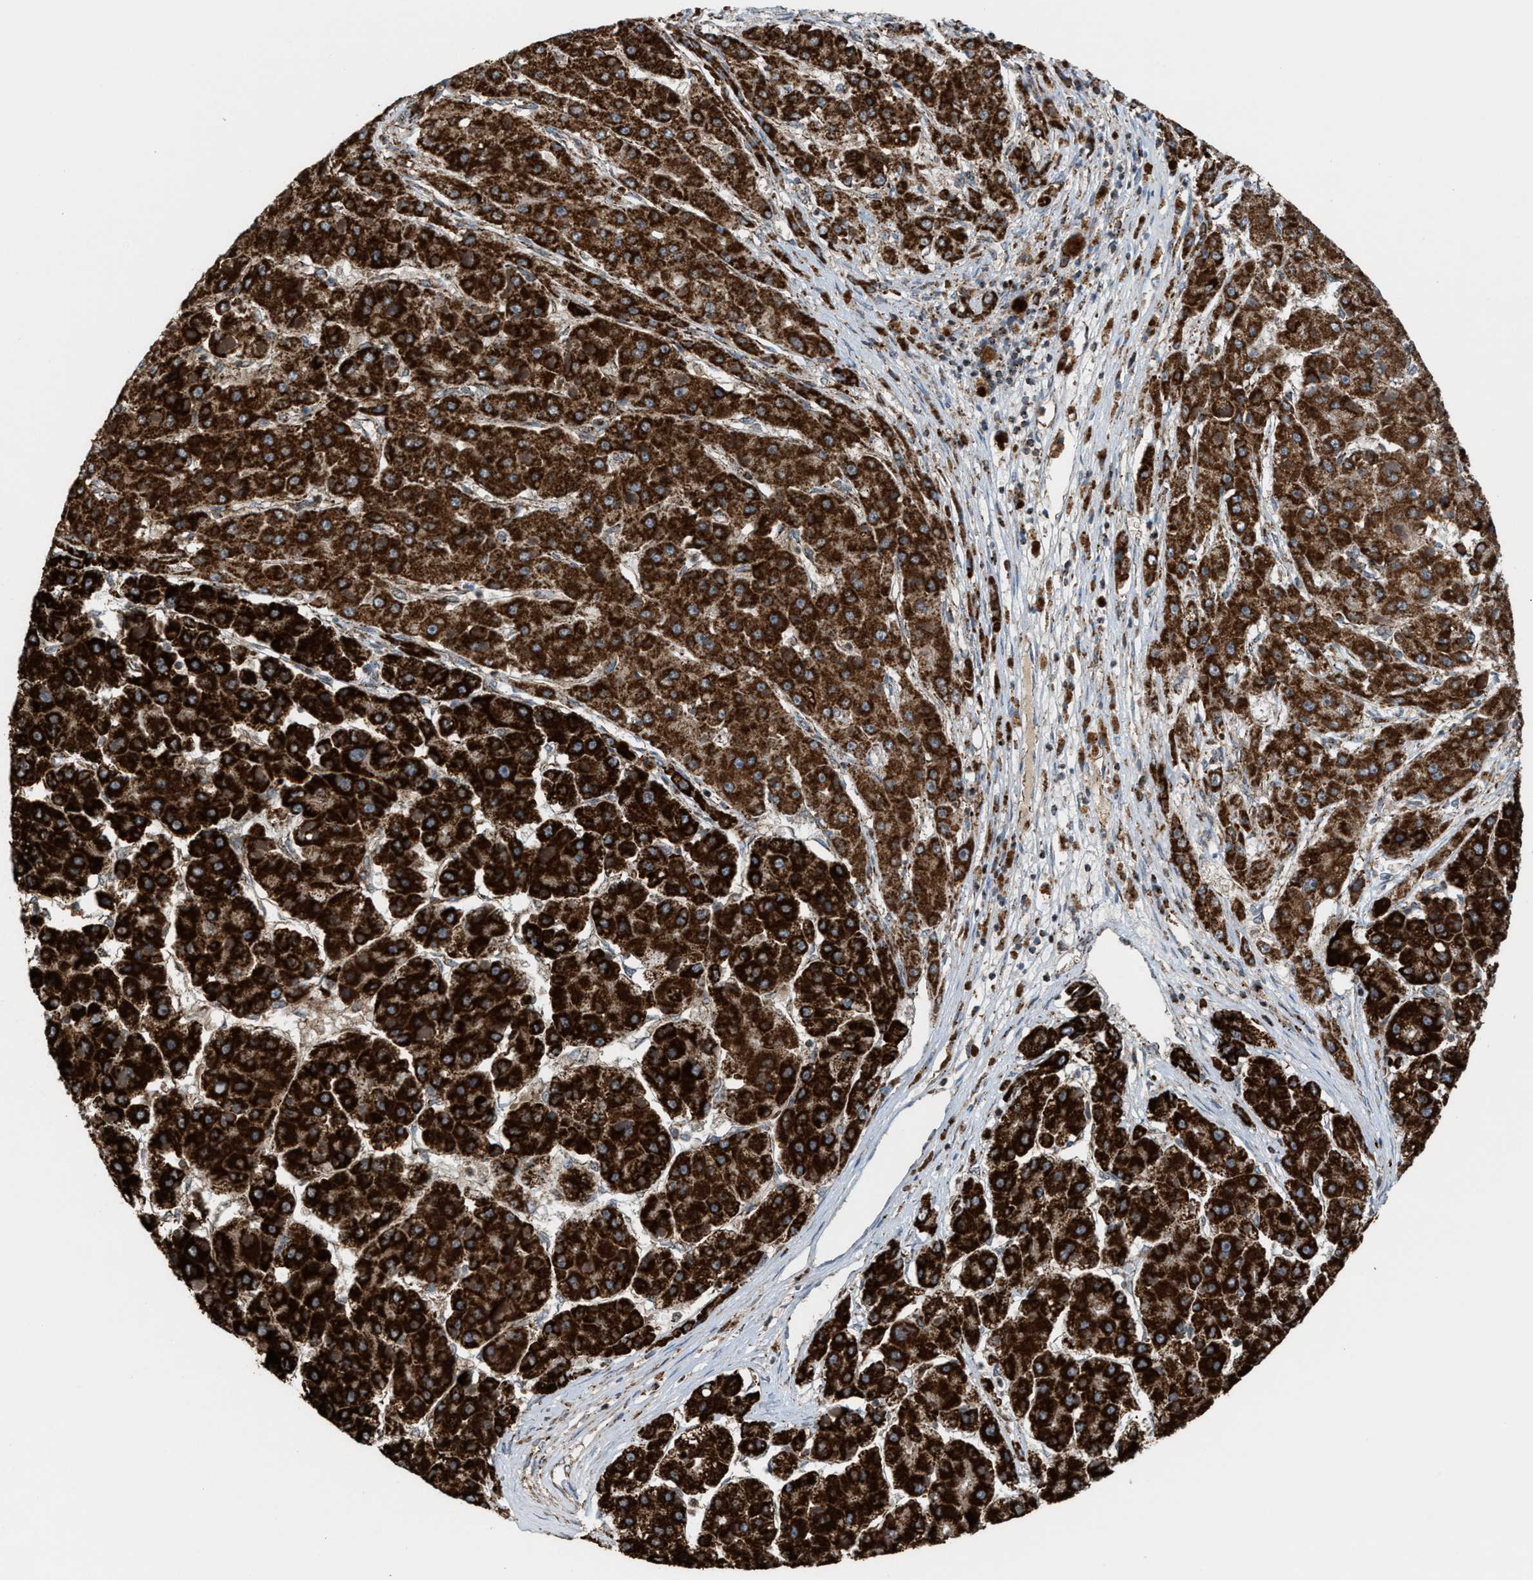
{"staining": {"intensity": "strong", "quantity": ">75%", "location": "cytoplasmic/membranous"}, "tissue": "liver cancer", "cell_type": "Tumor cells", "image_type": "cancer", "snomed": [{"axis": "morphology", "description": "Carcinoma, Hepatocellular, NOS"}, {"axis": "topography", "description": "Liver"}], "caption": "Protein staining of liver cancer (hepatocellular carcinoma) tissue shows strong cytoplasmic/membranous expression in about >75% of tumor cells.", "gene": "SGSM2", "patient": {"sex": "female", "age": 73}}